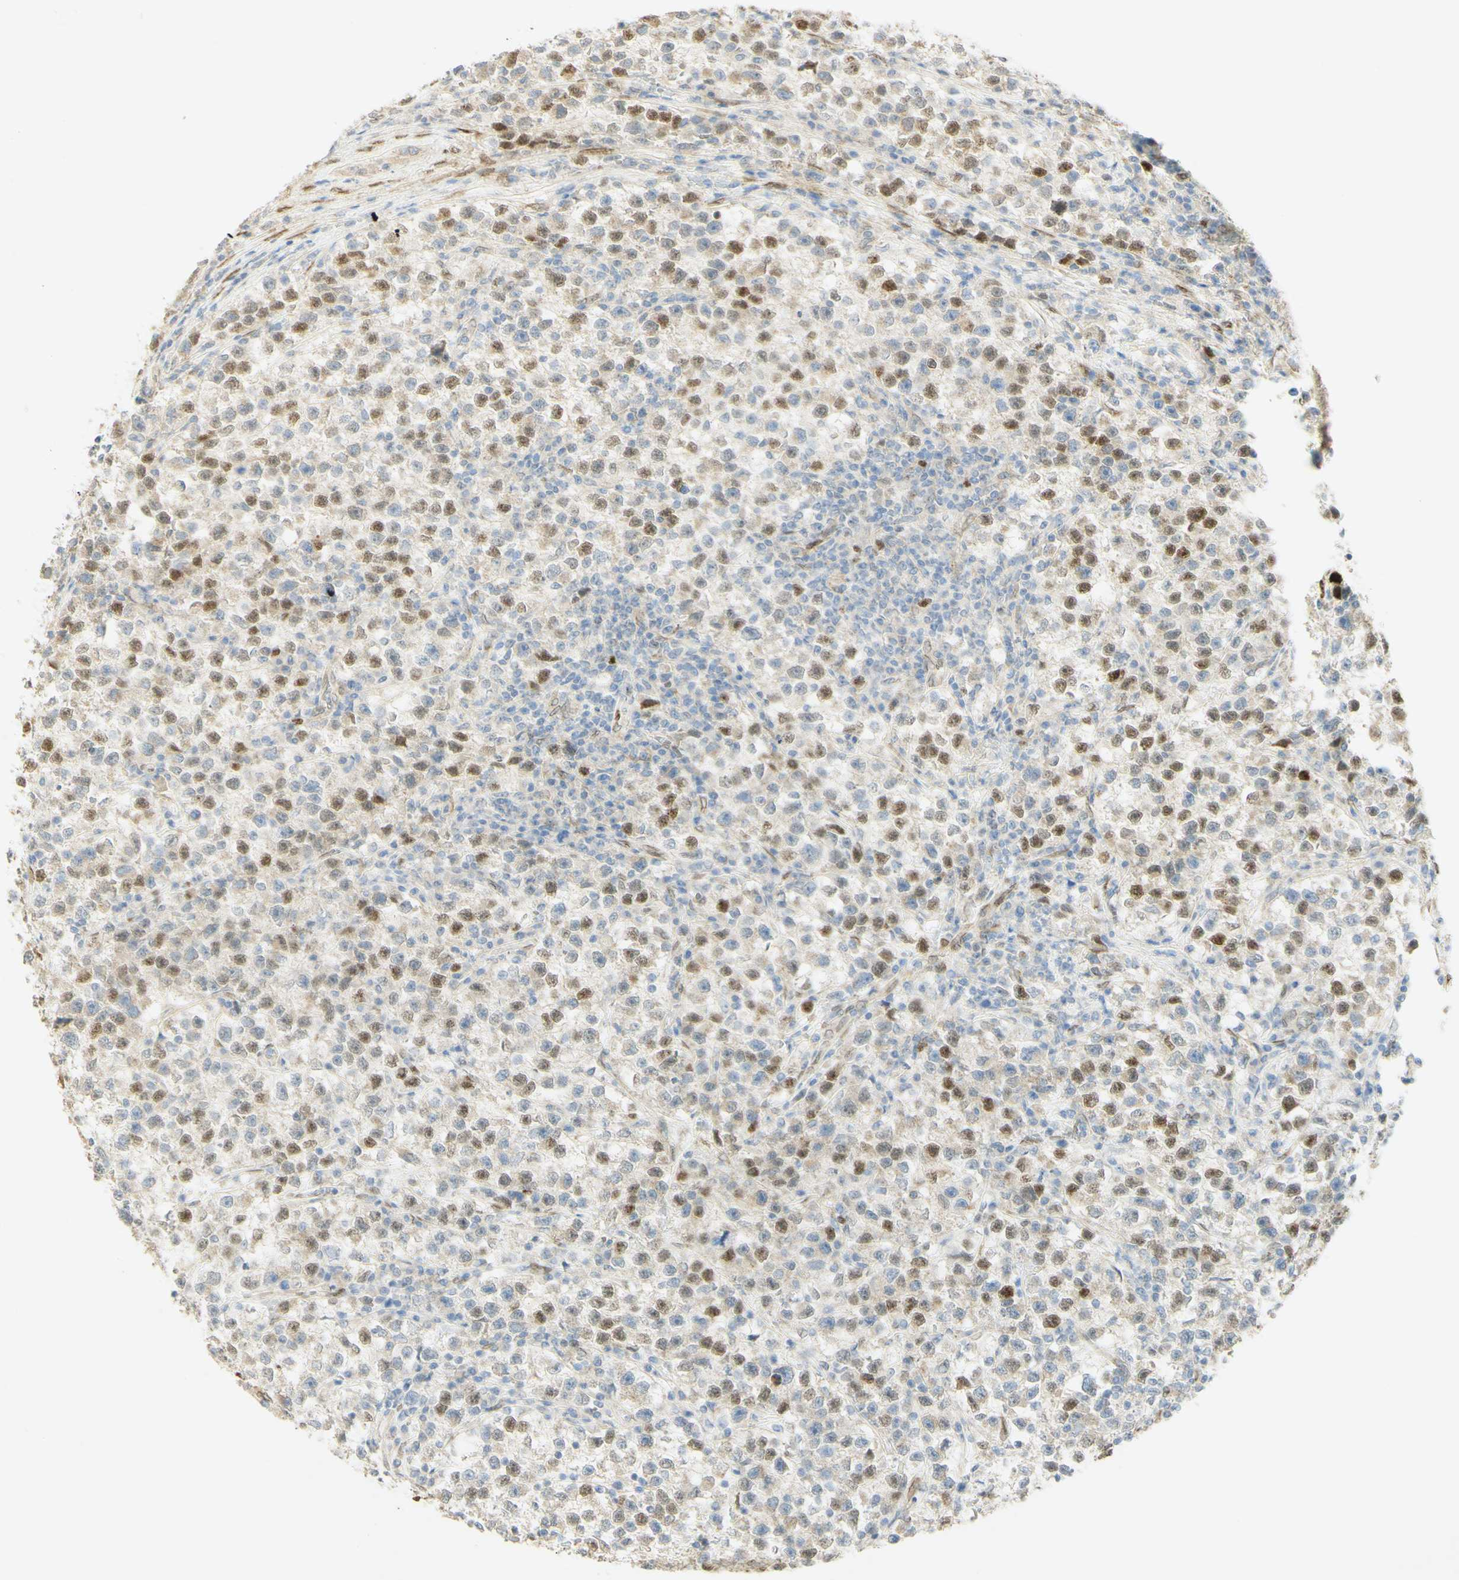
{"staining": {"intensity": "moderate", "quantity": "25%-75%", "location": "nuclear"}, "tissue": "testis cancer", "cell_type": "Tumor cells", "image_type": "cancer", "snomed": [{"axis": "morphology", "description": "Seminoma, NOS"}, {"axis": "topography", "description": "Testis"}], "caption": "A brown stain labels moderate nuclear staining of a protein in testis cancer (seminoma) tumor cells. Nuclei are stained in blue.", "gene": "E2F1", "patient": {"sex": "male", "age": 22}}